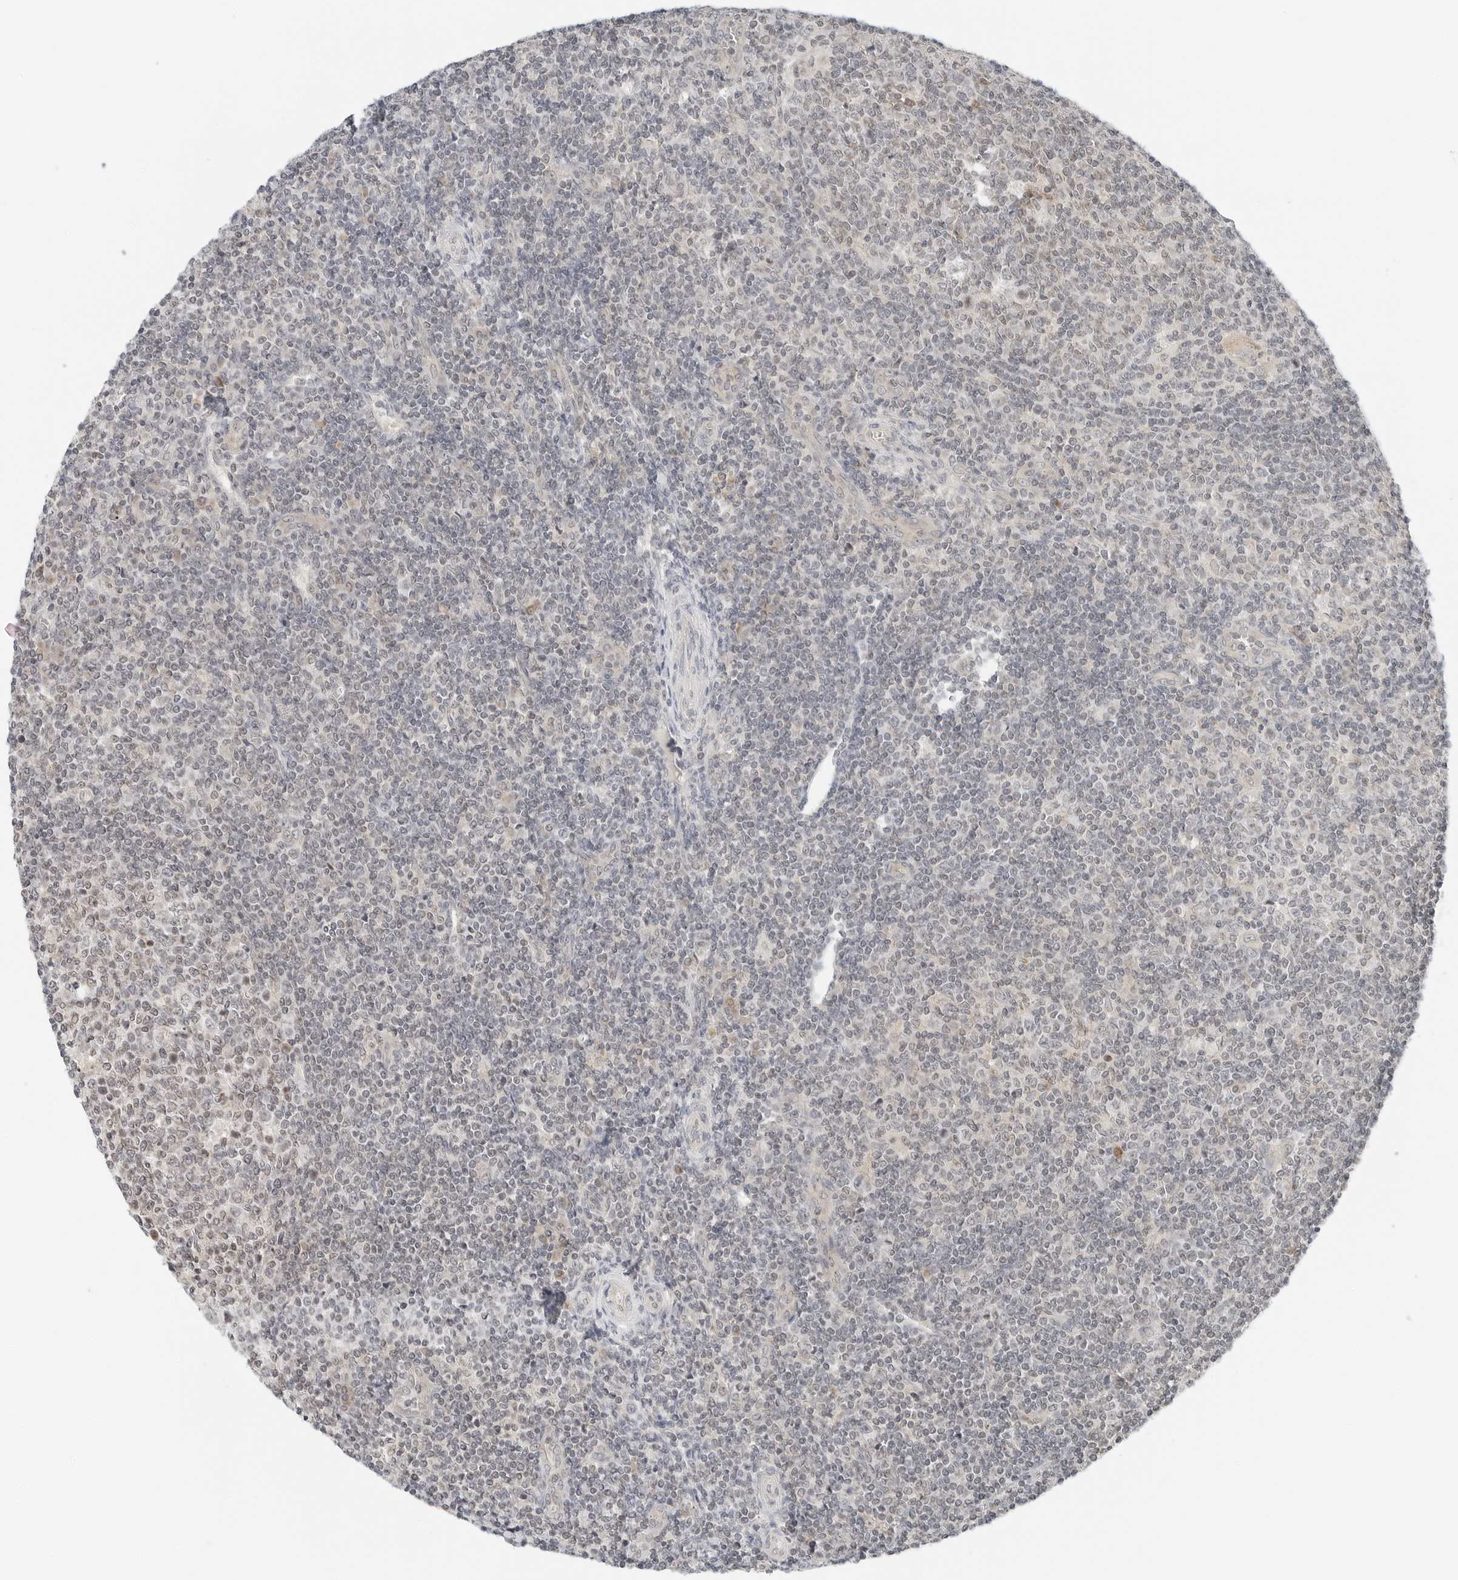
{"staining": {"intensity": "weak", "quantity": "25%-75%", "location": "cytoplasmic/membranous,nuclear"}, "tissue": "tonsil", "cell_type": "Germinal center cells", "image_type": "normal", "snomed": [{"axis": "morphology", "description": "Normal tissue, NOS"}, {"axis": "topography", "description": "Tonsil"}], "caption": "Protein expression analysis of normal tonsil shows weak cytoplasmic/membranous,nuclear staining in about 25%-75% of germinal center cells. (DAB (3,3'-diaminobenzidine) IHC, brown staining for protein, blue staining for nuclei).", "gene": "IQCC", "patient": {"sex": "female", "age": 19}}